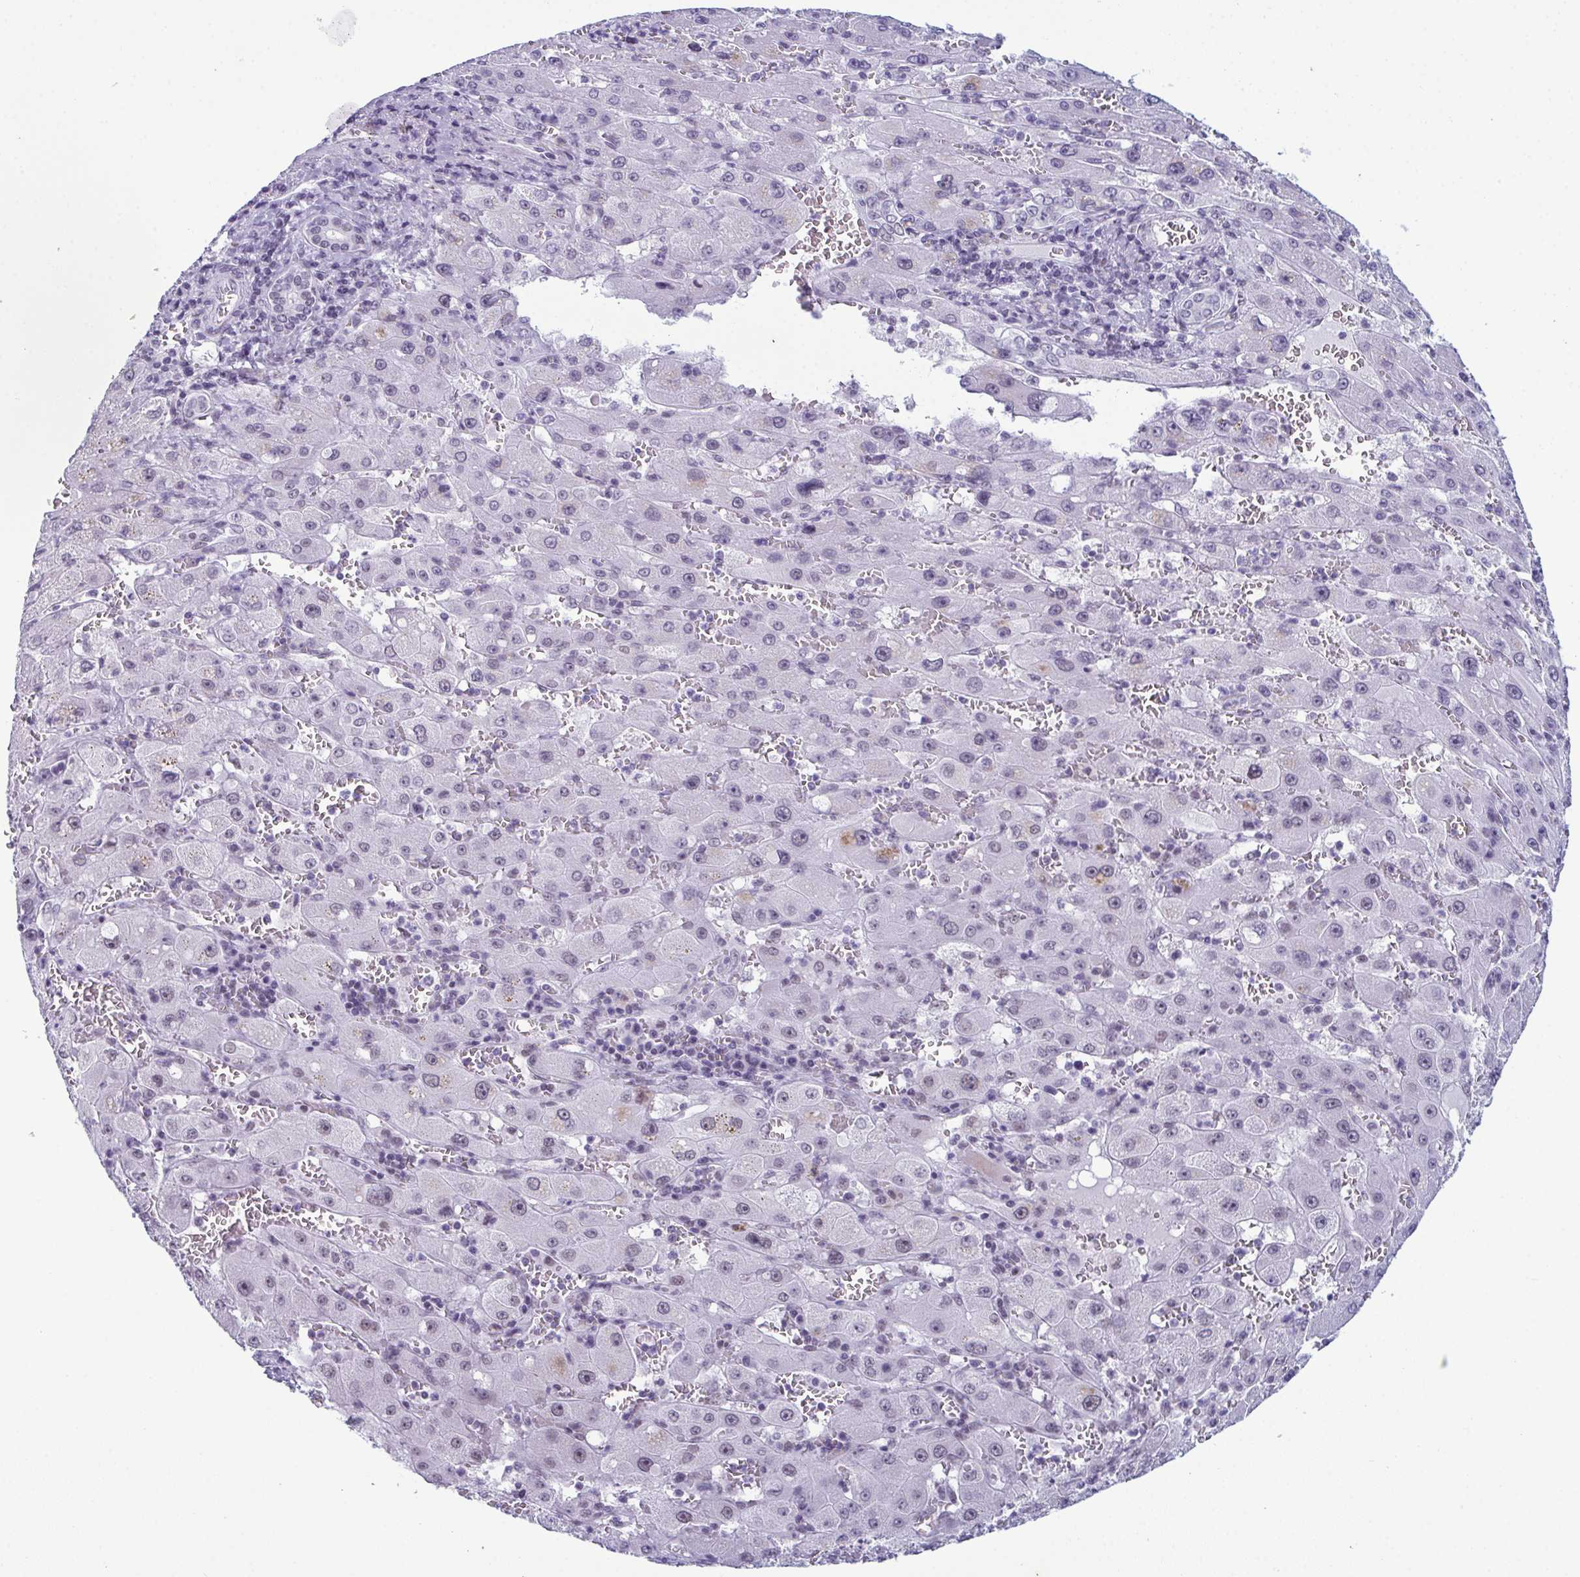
{"staining": {"intensity": "moderate", "quantity": "25%-75%", "location": "nuclear"}, "tissue": "liver cancer", "cell_type": "Tumor cells", "image_type": "cancer", "snomed": [{"axis": "morphology", "description": "Carcinoma, Hepatocellular, NOS"}, {"axis": "topography", "description": "Liver"}], "caption": "Tumor cells exhibit moderate nuclear expression in approximately 25%-75% of cells in hepatocellular carcinoma (liver).", "gene": "RBM7", "patient": {"sex": "female", "age": 73}}